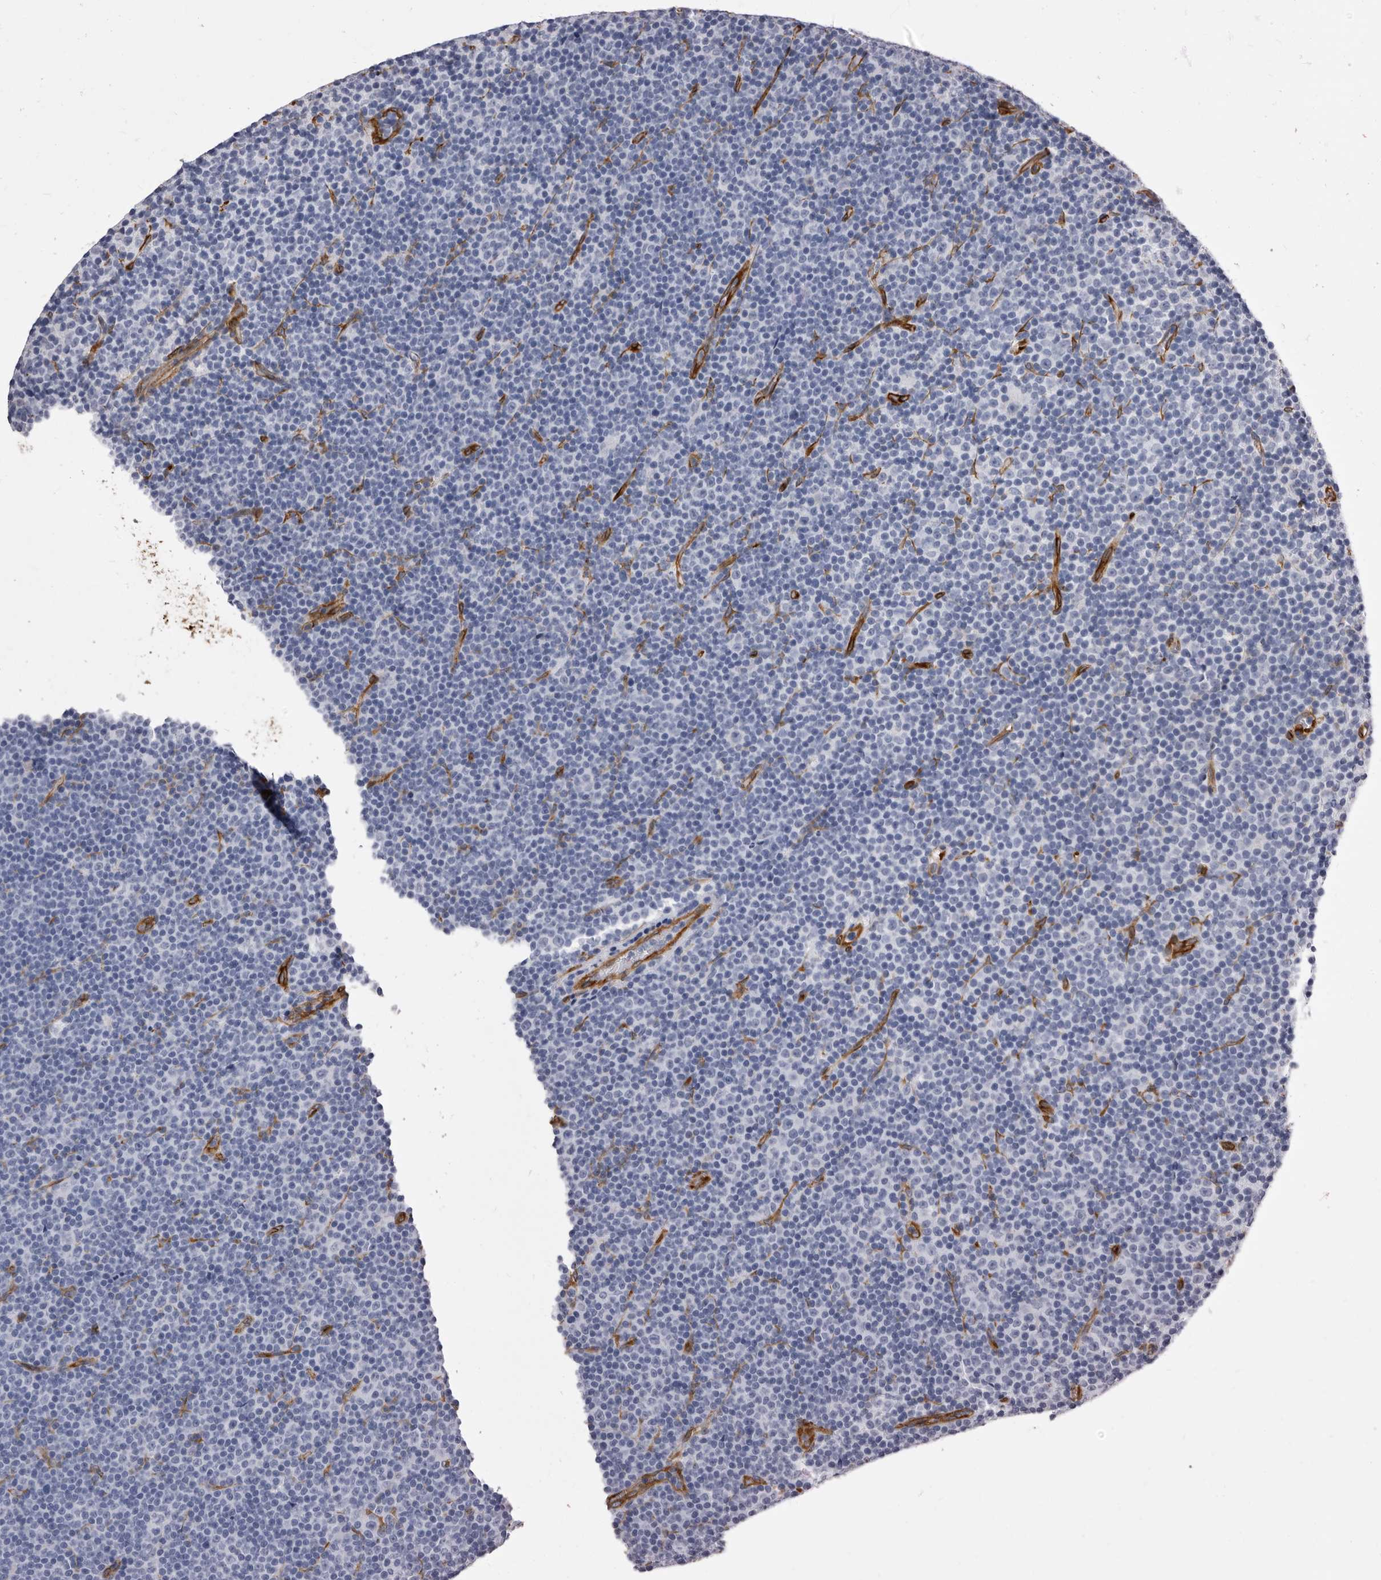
{"staining": {"intensity": "negative", "quantity": "none", "location": "none"}, "tissue": "lymphoma", "cell_type": "Tumor cells", "image_type": "cancer", "snomed": [{"axis": "morphology", "description": "Malignant lymphoma, non-Hodgkin's type, Low grade"}, {"axis": "topography", "description": "Lymph node"}], "caption": "IHC of human malignant lymphoma, non-Hodgkin's type (low-grade) reveals no positivity in tumor cells.", "gene": "ENAH", "patient": {"sex": "female", "age": 67}}